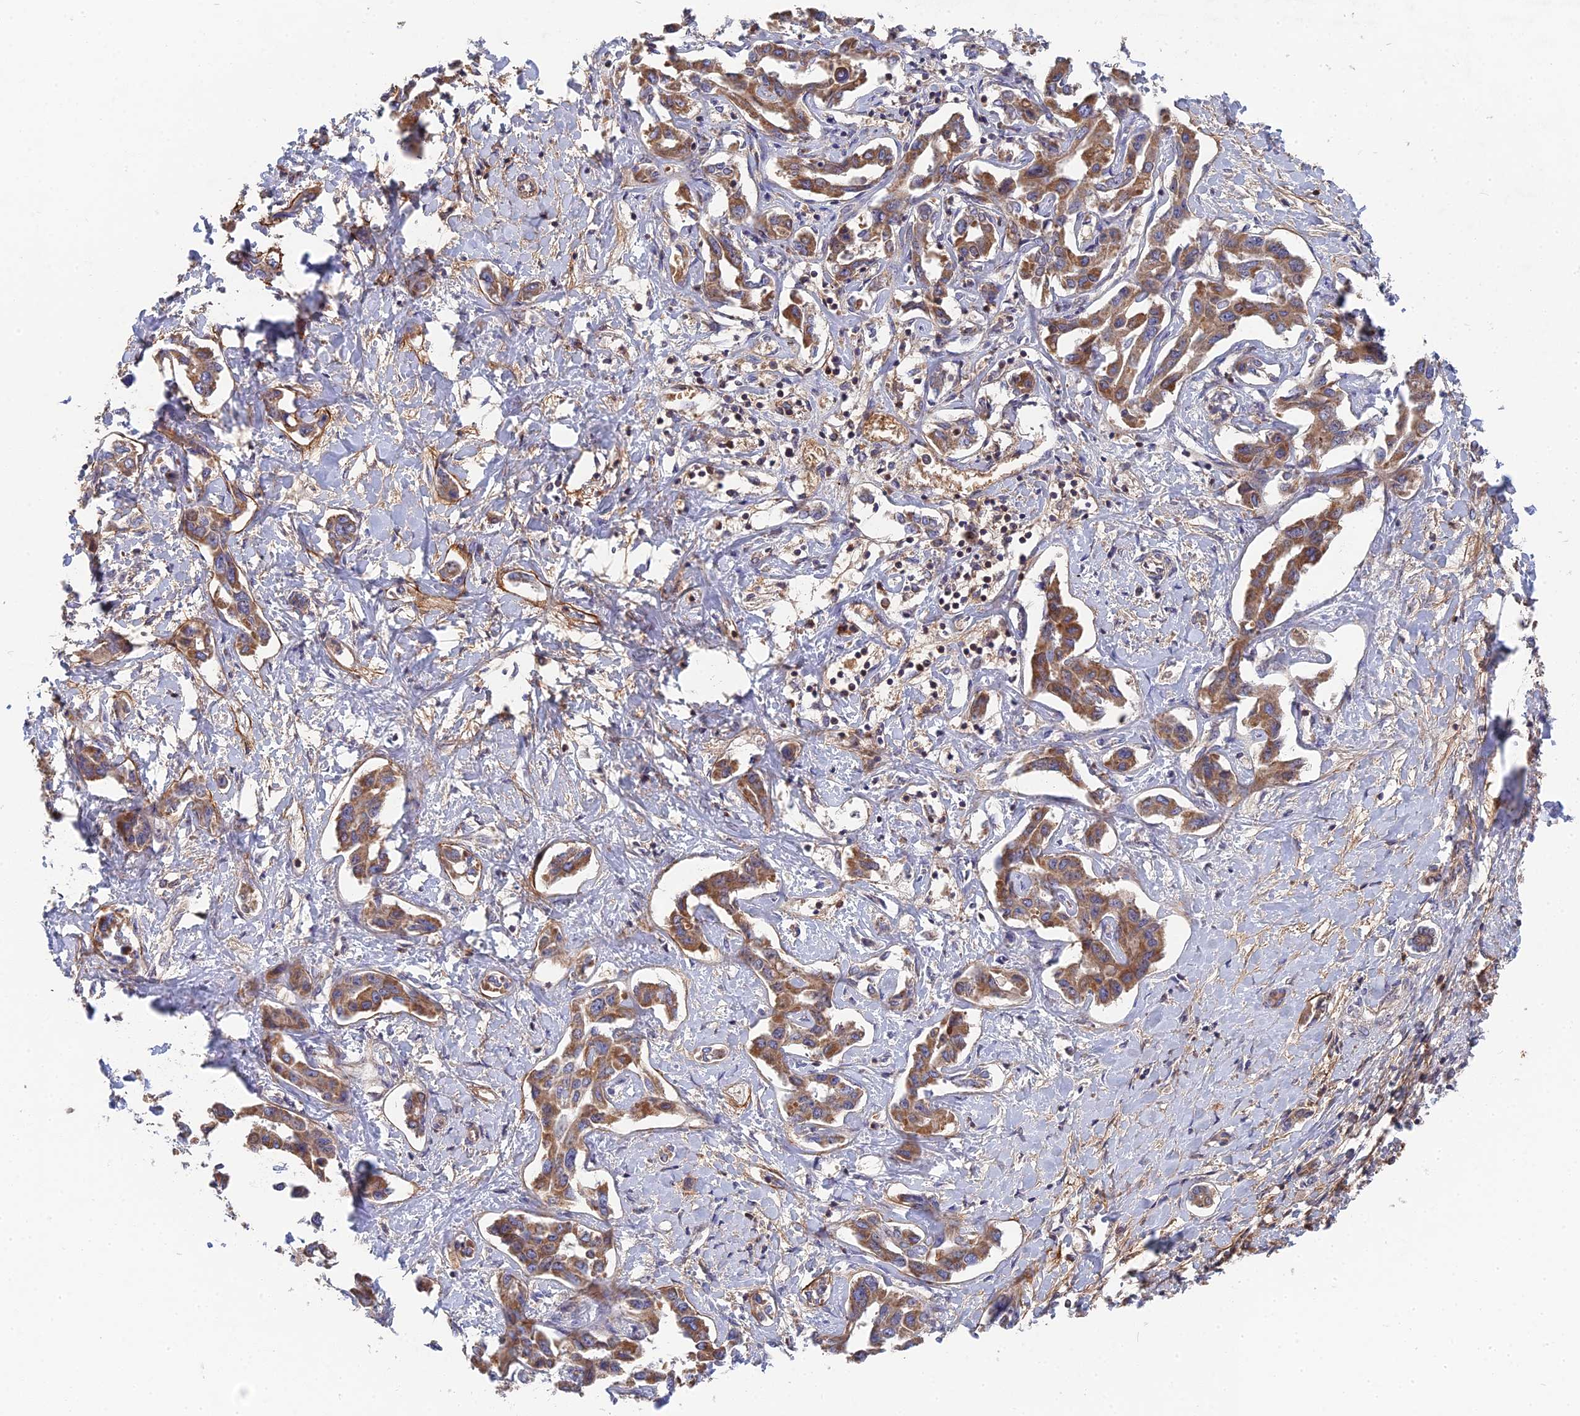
{"staining": {"intensity": "moderate", "quantity": ">75%", "location": "cytoplasmic/membranous"}, "tissue": "liver cancer", "cell_type": "Tumor cells", "image_type": "cancer", "snomed": [{"axis": "morphology", "description": "Cholangiocarcinoma"}, {"axis": "topography", "description": "Liver"}], "caption": "Brown immunohistochemical staining in human liver cholangiocarcinoma demonstrates moderate cytoplasmic/membranous expression in about >75% of tumor cells. The staining was performed using DAB, with brown indicating positive protein expression. Nuclei are stained blue with hematoxylin.", "gene": "RPIA", "patient": {"sex": "male", "age": 59}}